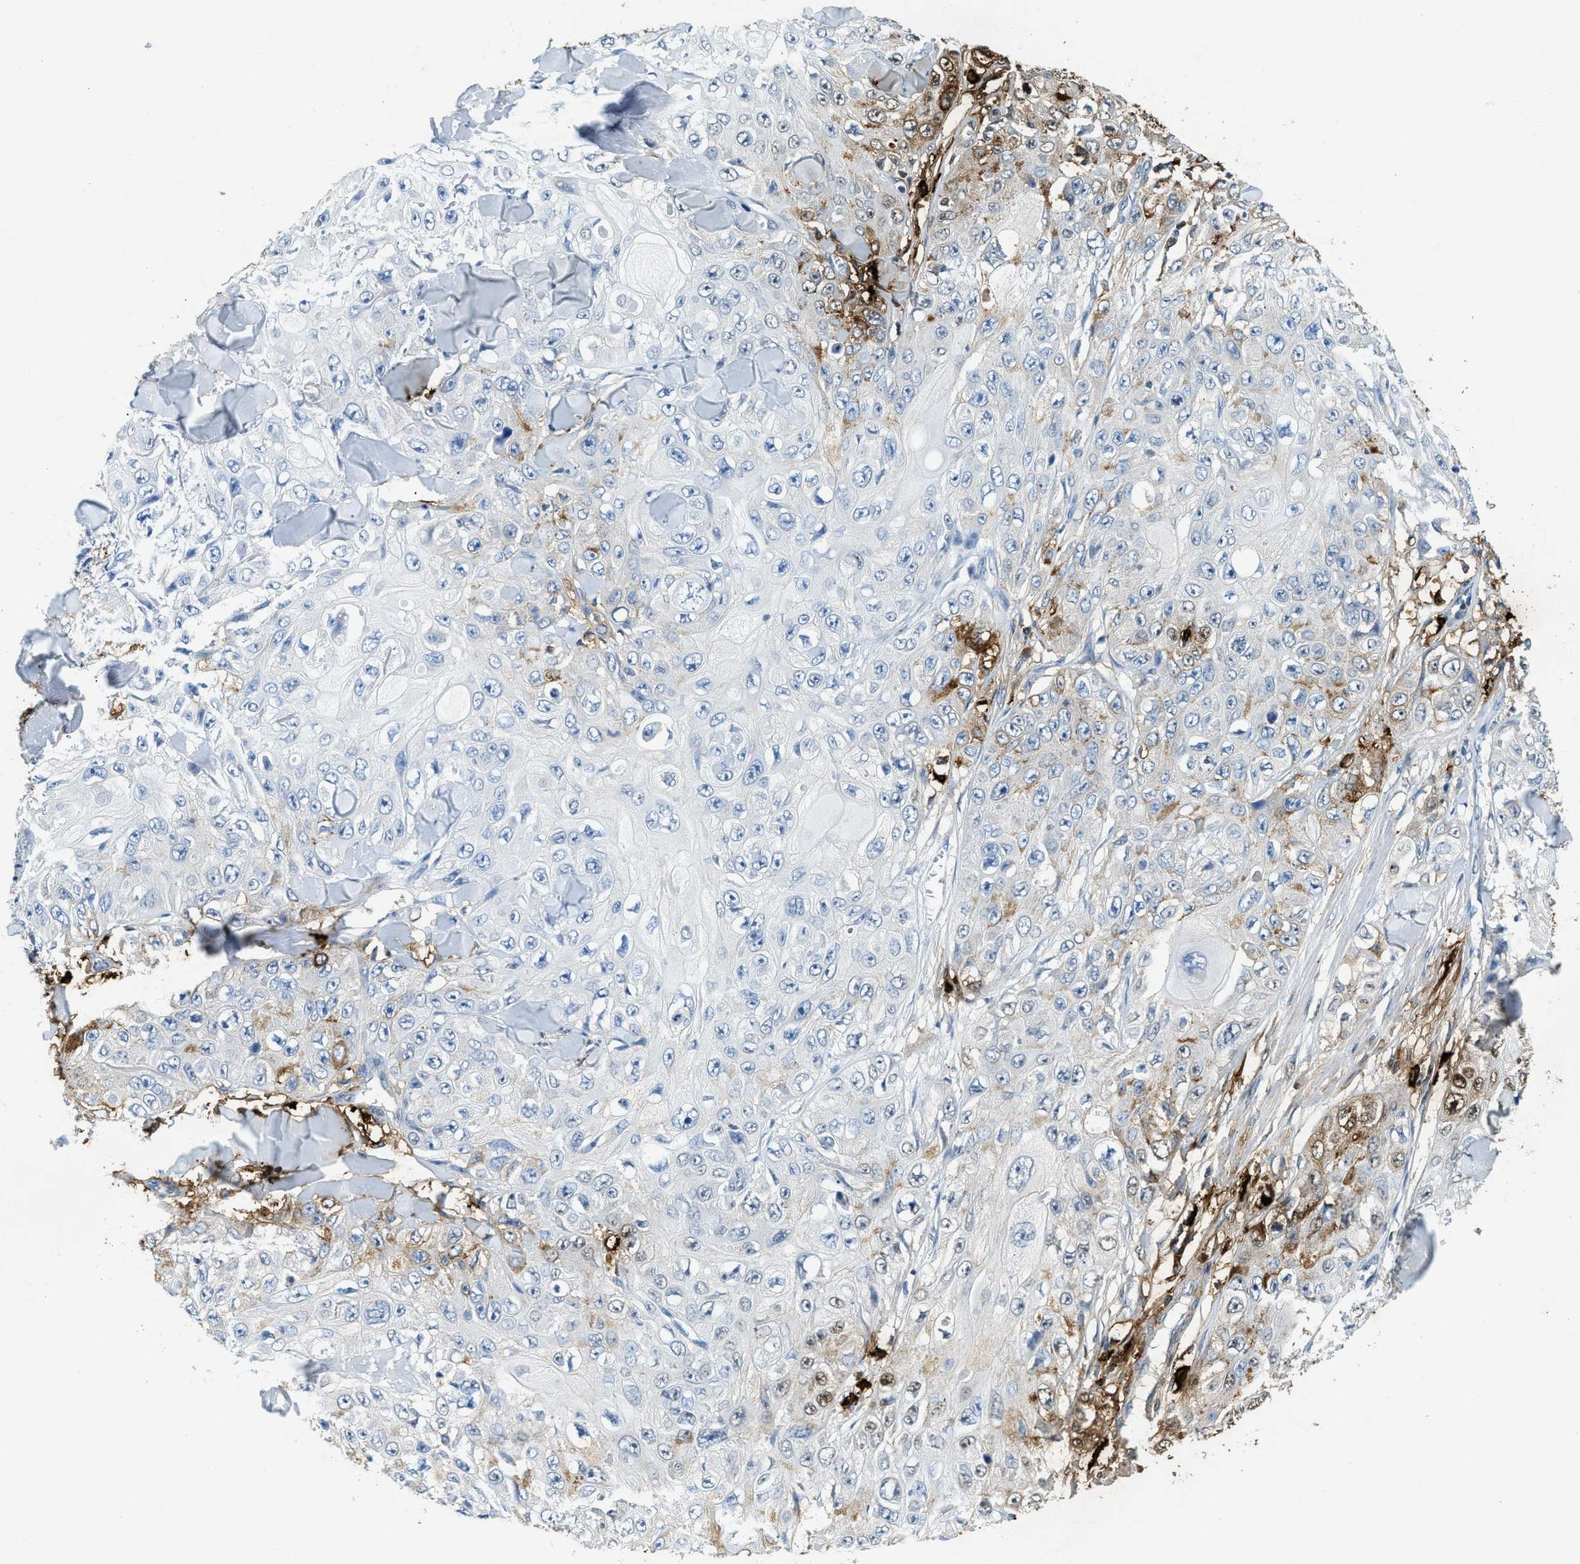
{"staining": {"intensity": "negative", "quantity": "none", "location": "none"}, "tissue": "skin cancer", "cell_type": "Tumor cells", "image_type": "cancer", "snomed": [{"axis": "morphology", "description": "Squamous cell carcinoma, NOS"}, {"axis": "topography", "description": "Skin"}], "caption": "Immunohistochemistry of squamous cell carcinoma (skin) exhibits no expression in tumor cells.", "gene": "TPSAB1", "patient": {"sex": "male", "age": 86}}